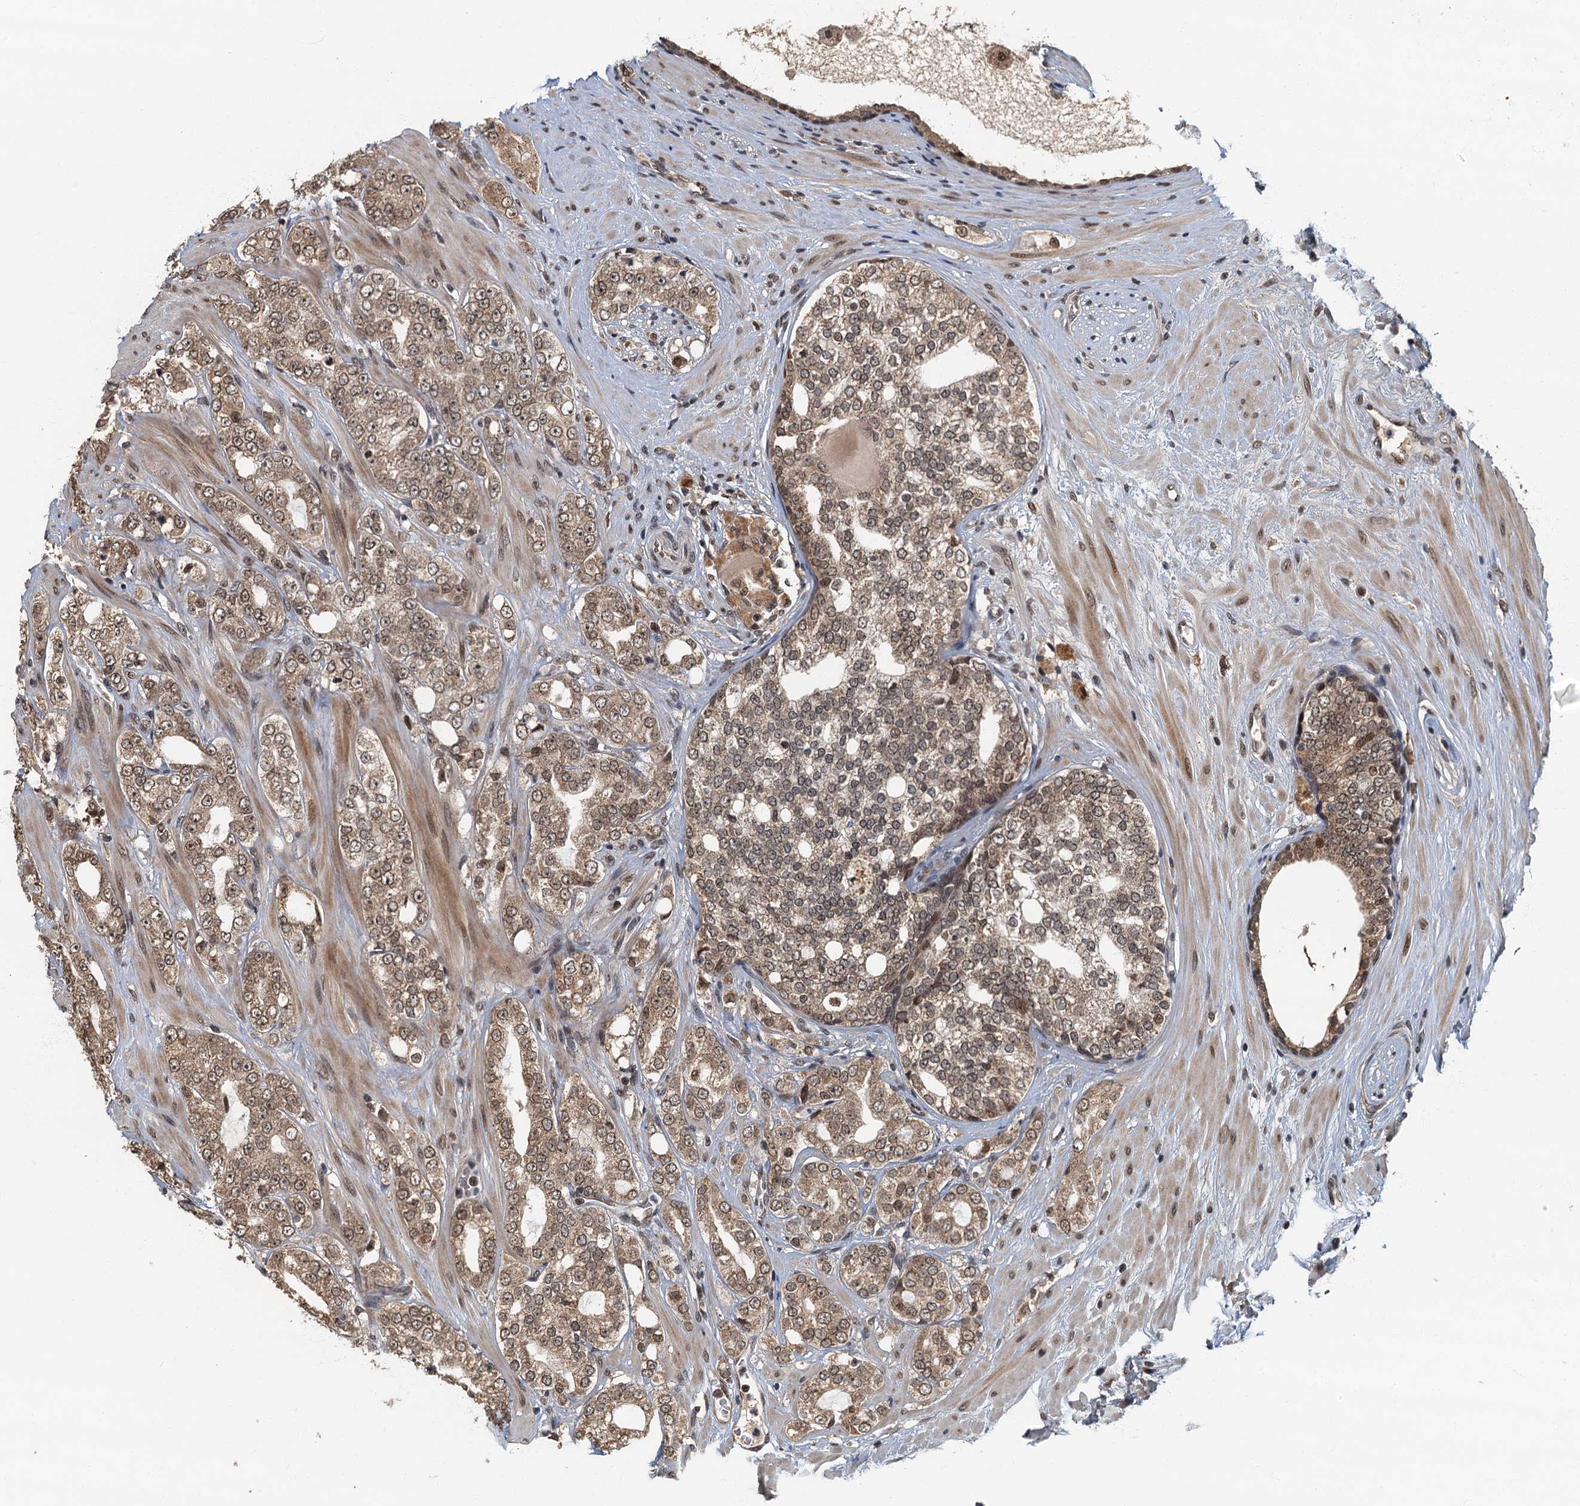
{"staining": {"intensity": "moderate", "quantity": ">75%", "location": "cytoplasmic/membranous,nuclear"}, "tissue": "prostate cancer", "cell_type": "Tumor cells", "image_type": "cancer", "snomed": [{"axis": "morphology", "description": "Adenocarcinoma, High grade"}, {"axis": "topography", "description": "Prostate"}], "caption": "IHC image of neoplastic tissue: prostate cancer stained using immunohistochemistry reveals medium levels of moderate protein expression localized specifically in the cytoplasmic/membranous and nuclear of tumor cells, appearing as a cytoplasmic/membranous and nuclear brown color.", "gene": "CKAP2L", "patient": {"sex": "male", "age": 64}}